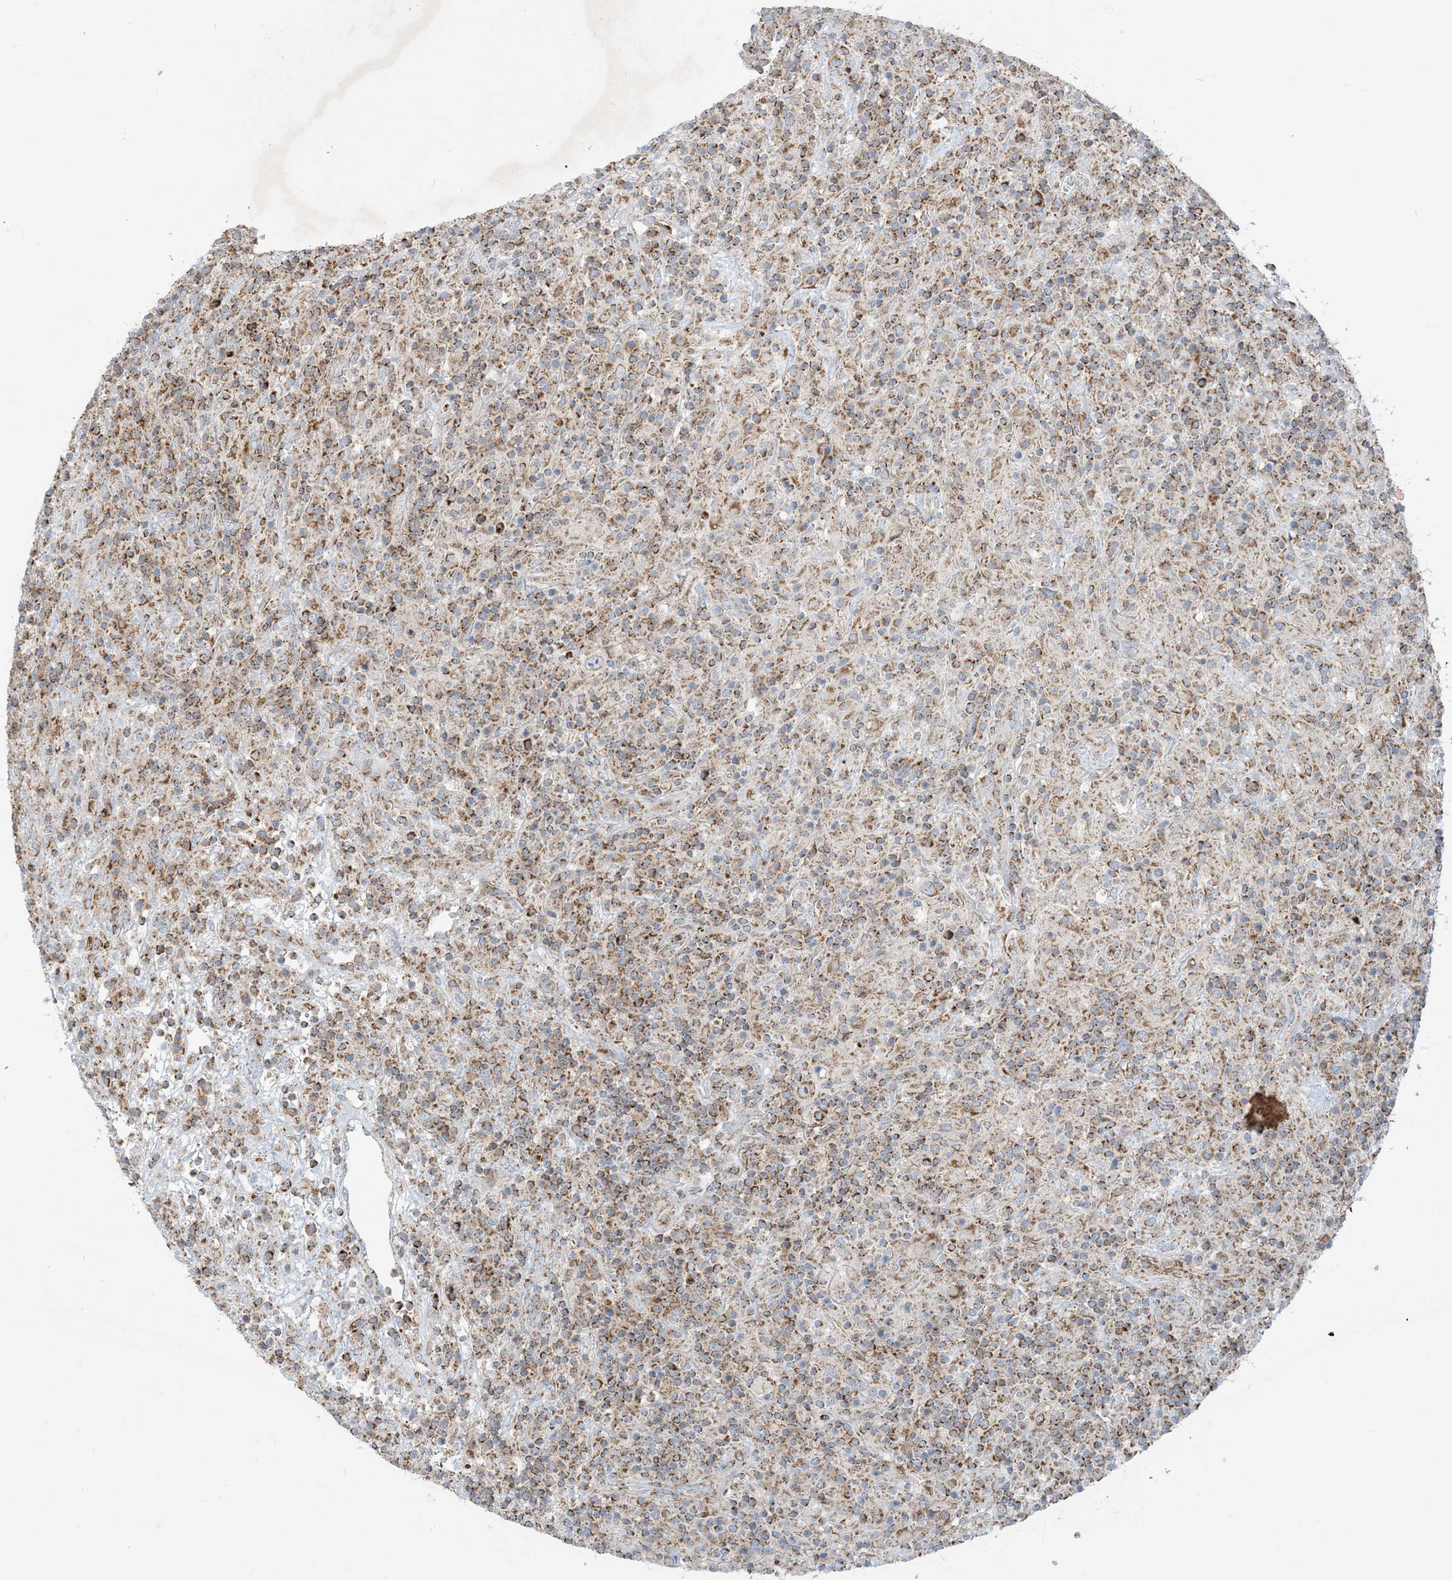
{"staining": {"intensity": "moderate", "quantity": ">75%", "location": "cytoplasmic/membranous"}, "tissue": "lymphoma", "cell_type": "Tumor cells", "image_type": "cancer", "snomed": [{"axis": "morphology", "description": "Hodgkin's disease, NOS"}, {"axis": "topography", "description": "Lymph node"}], "caption": "This histopathology image reveals immunohistochemistry staining of human lymphoma, with medium moderate cytoplasmic/membranous staining in approximately >75% of tumor cells.", "gene": "BEND4", "patient": {"sex": "male", "age": 70}}